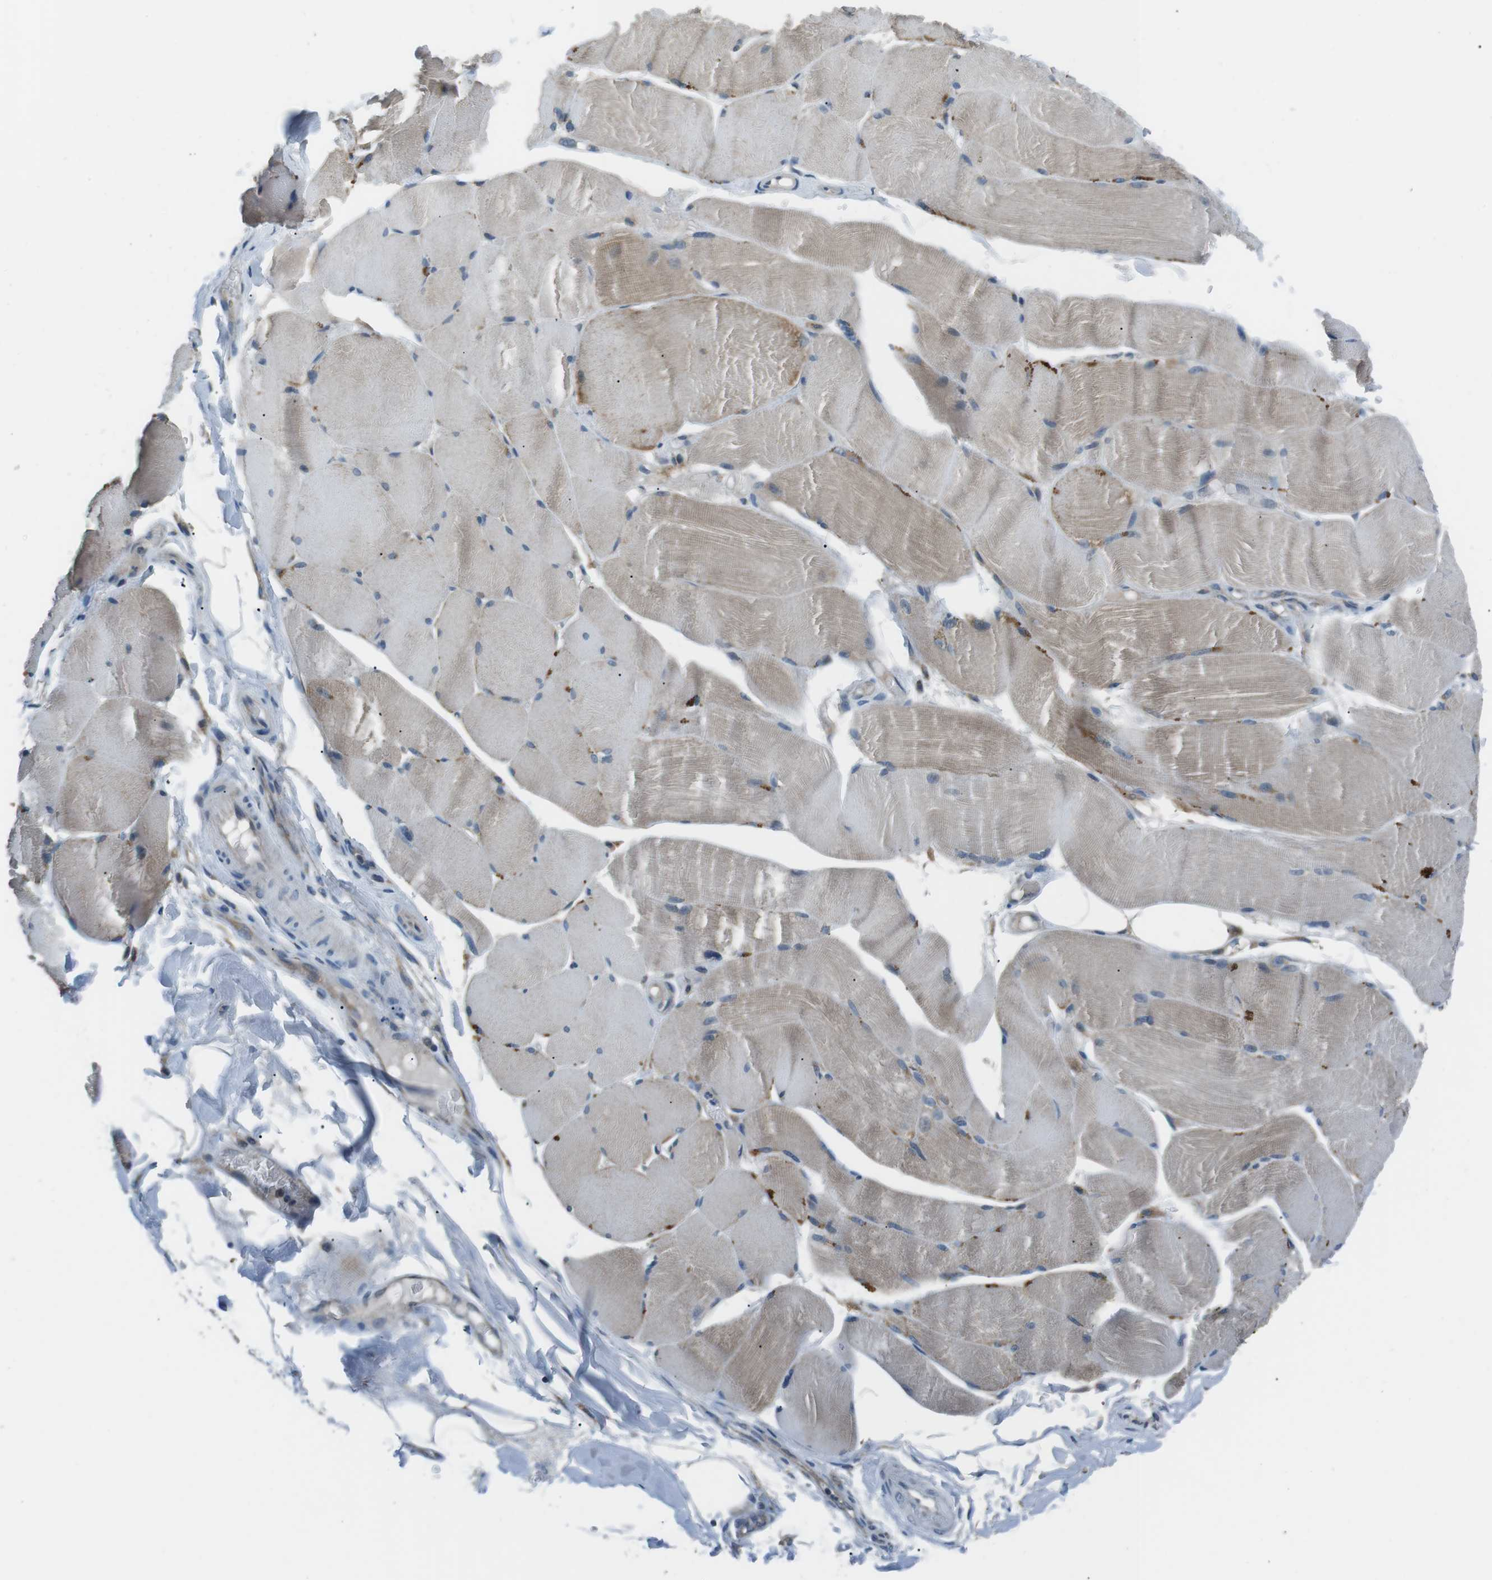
{"staining": {"intensity": "moderate", "quantity": "25%-75%", "location": "cytoplasmic/membranous"}, "tissue": "skeletal muscle", "cell_type": "Myocytes", "image_type": "normal", "snomed": [{"axis": "morphology", "description": "Normal tissue, NOS"}, {"axis": "topography", "description": "Skin"}, {"axis": "topography", "description": "Skeletal muscle"}], "caption": "Benign skeletal muscle reveals moderate cytoplasmic/membranous expression in about 25%-75% of myocytes, visualized by immunohistochemistry.", "gene": "FAM3B", "patient": {"sex": "male", "age": 83}}